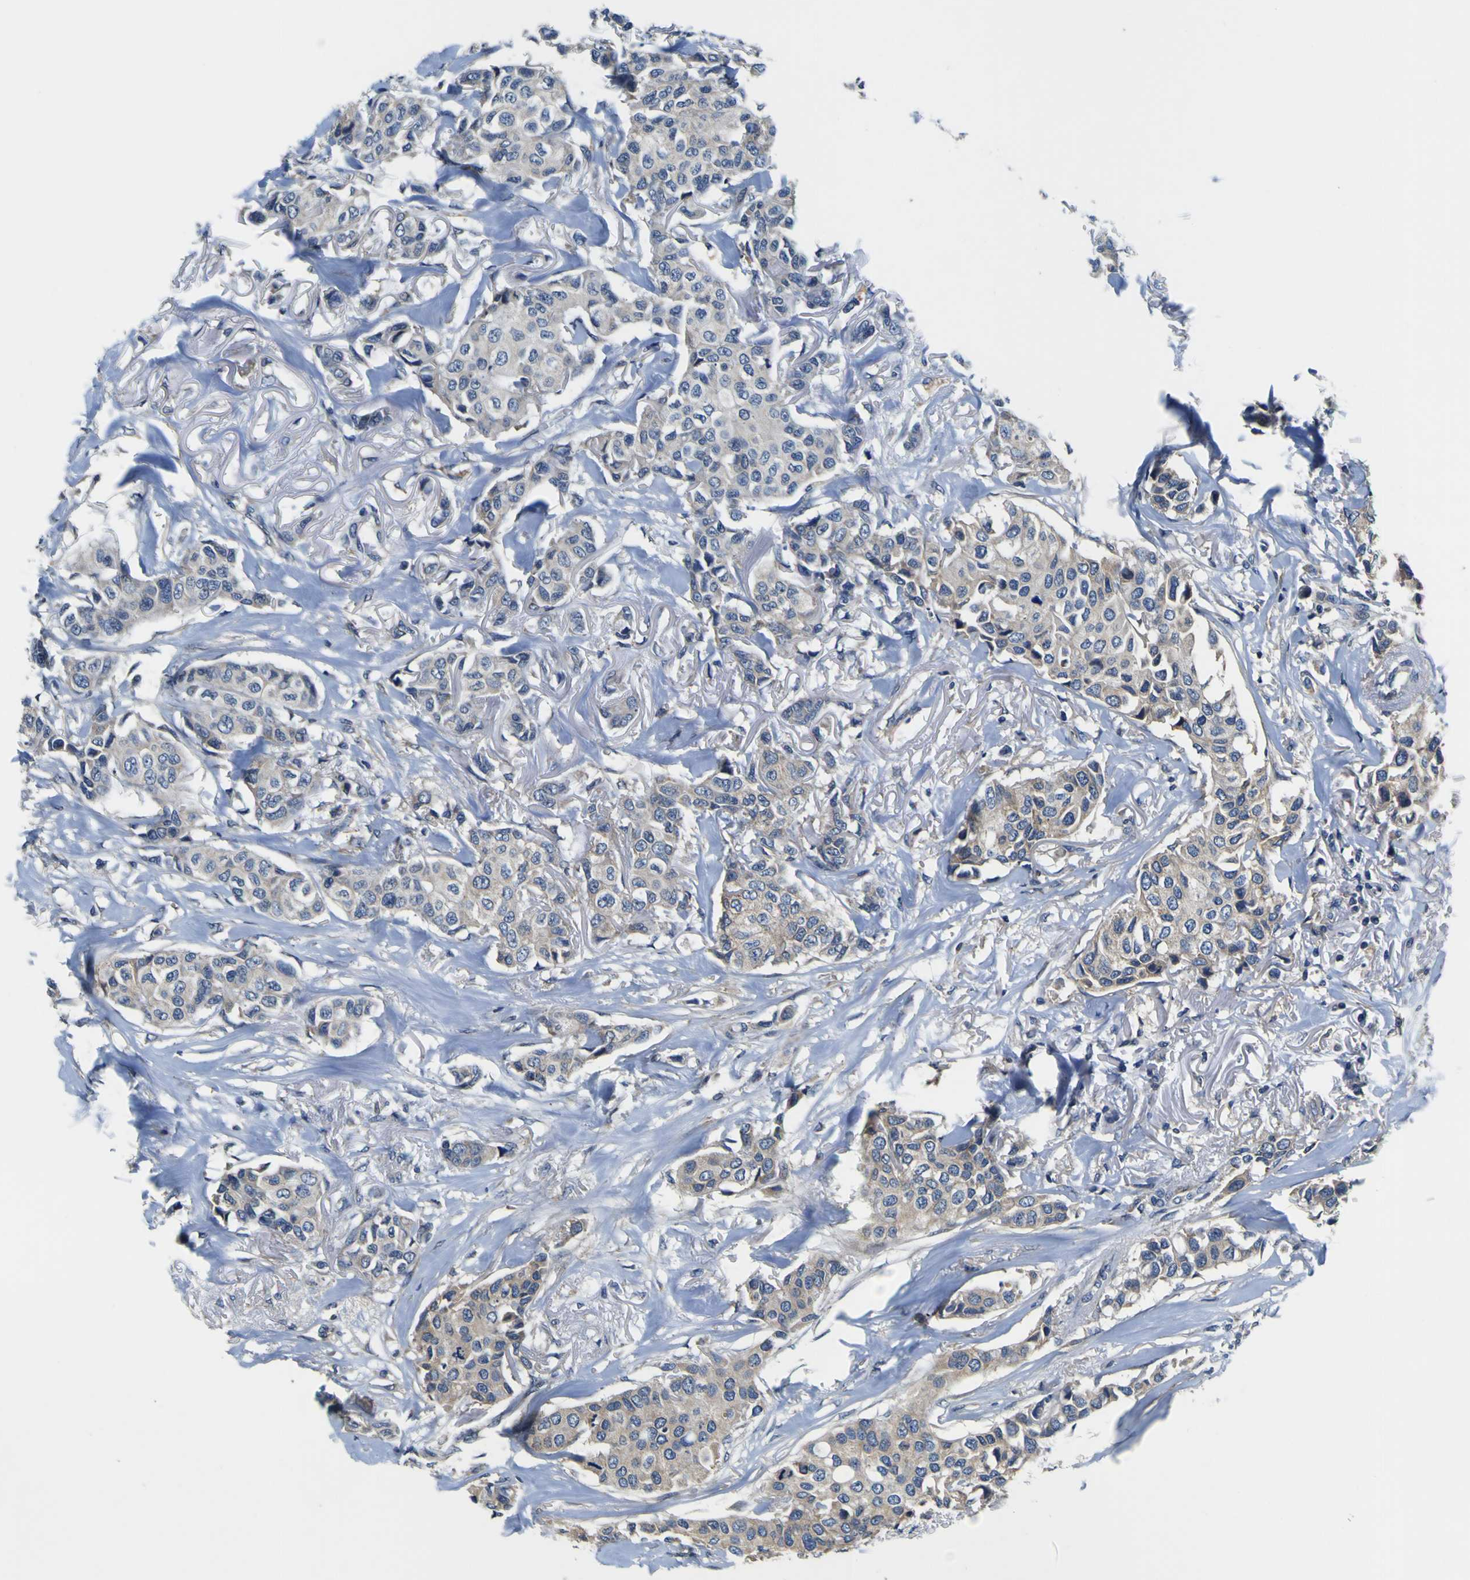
{"staining": {"intensity": "weak", "quantity": "25%-75%", "location": "cytoplasmic/membranous"}, "tissue": "breast cancer", "cell_type": "Tumor cells", "image_type": "cancer", "snomed": [{"axis": "morphology", "description": "Duct carcinoma"}, {"axis": "topography", "description": "Breast"}], "caption": "This photomicrograph shows immunohistochemistry (IHC) staining of breast cancer, with low weak cytoplasmic/membranous positivity in about 25%-75% of tumor cells.", "gene": "EPHB4", "patient": {"sex": "female", "age": 80}}